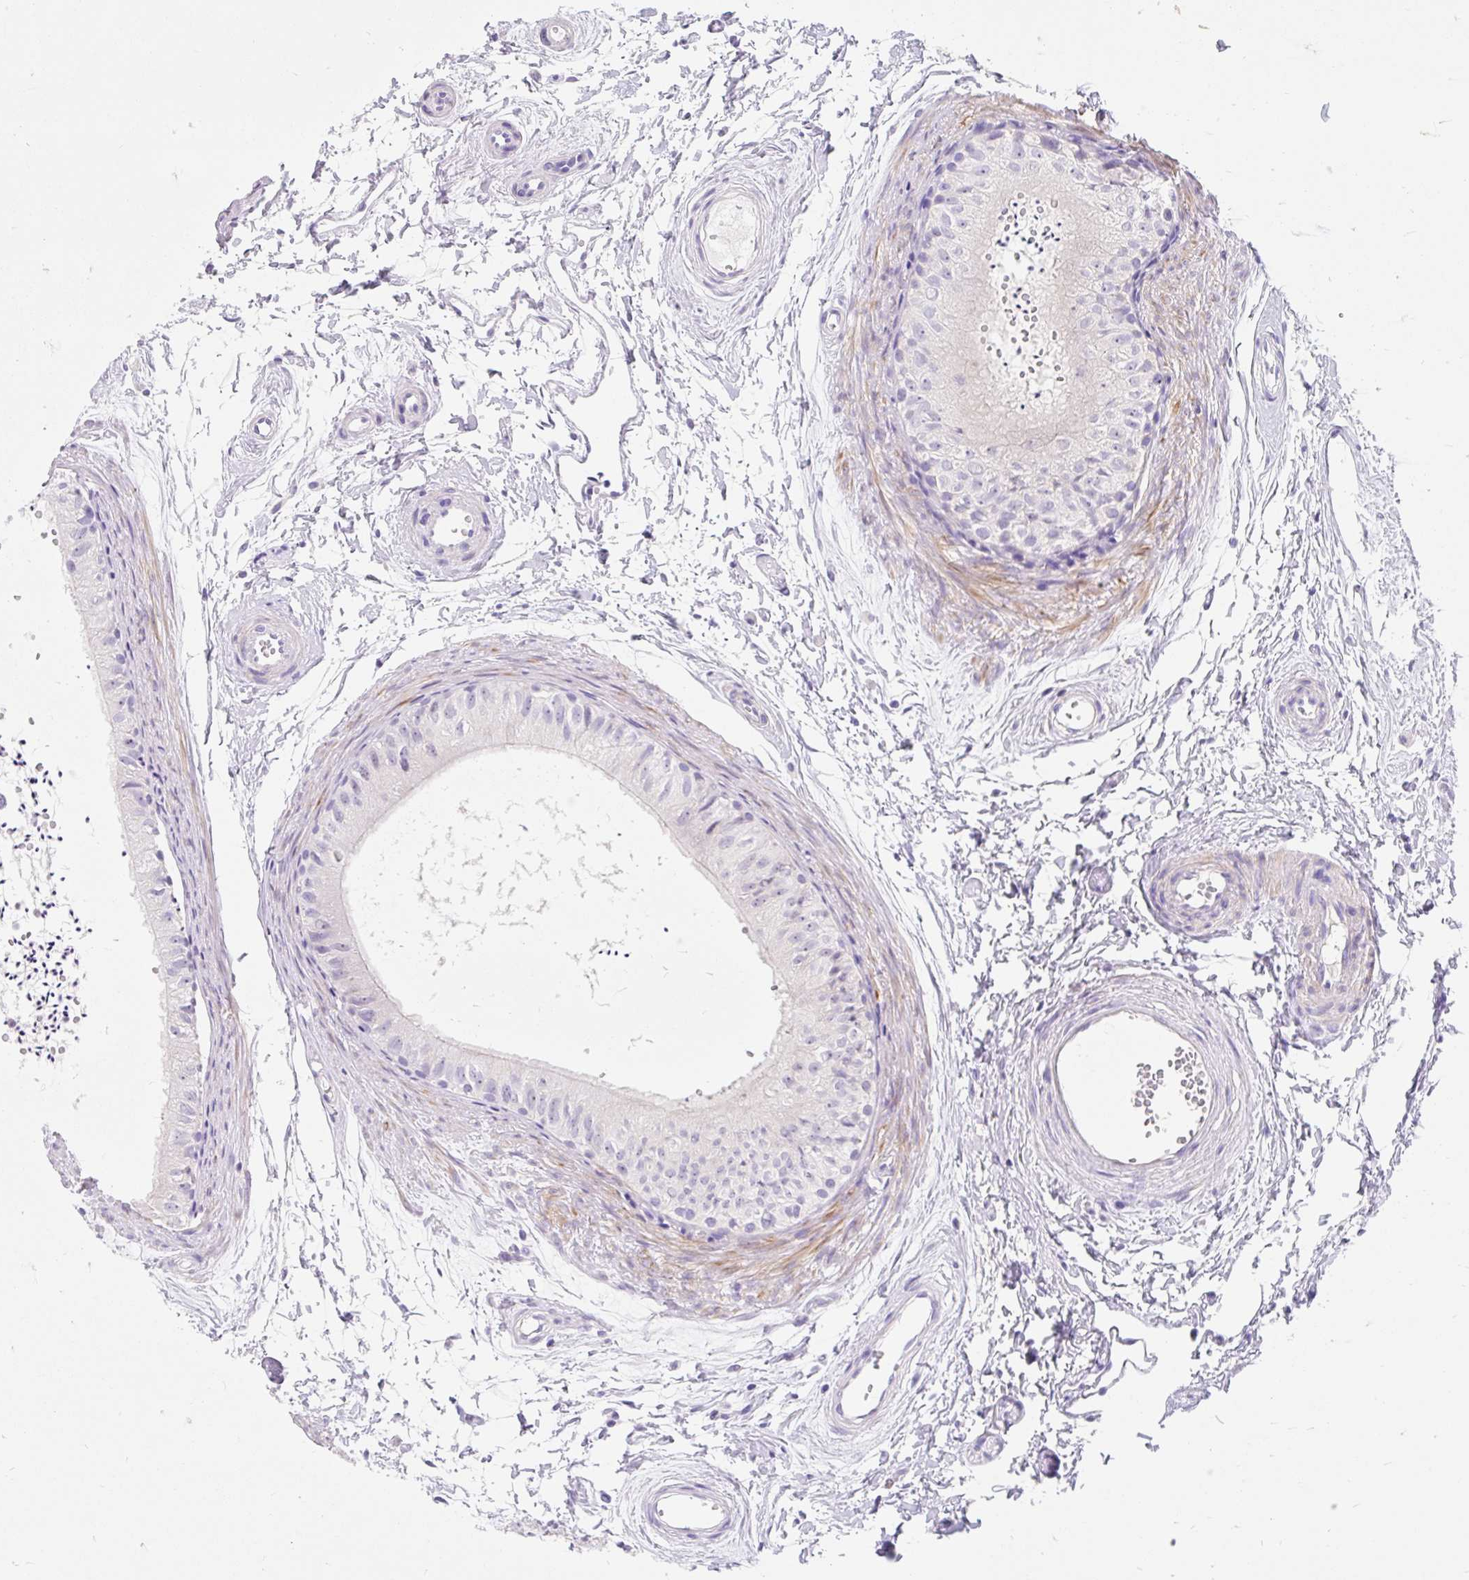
{"staining": {"intensity": "negative", "quantity": "none", "location": "none"}, "tissue": "epididymis", "cell_type": "Glandular cells", "image_type": "normal", "snomed": [{"axis": "morphology", "description": "Normal tissue, NOS"}, {"axis": "topography", "description": "Epididymis"}], "caption": "This photomicrograph is of benign epididymis stained with IHC to label a protein in brown with the nuclei are counter-stained blue. There is no staining in glandular cells.", "gene": "SLC28A1", "patient": {"sex": "male", "age": 56}}